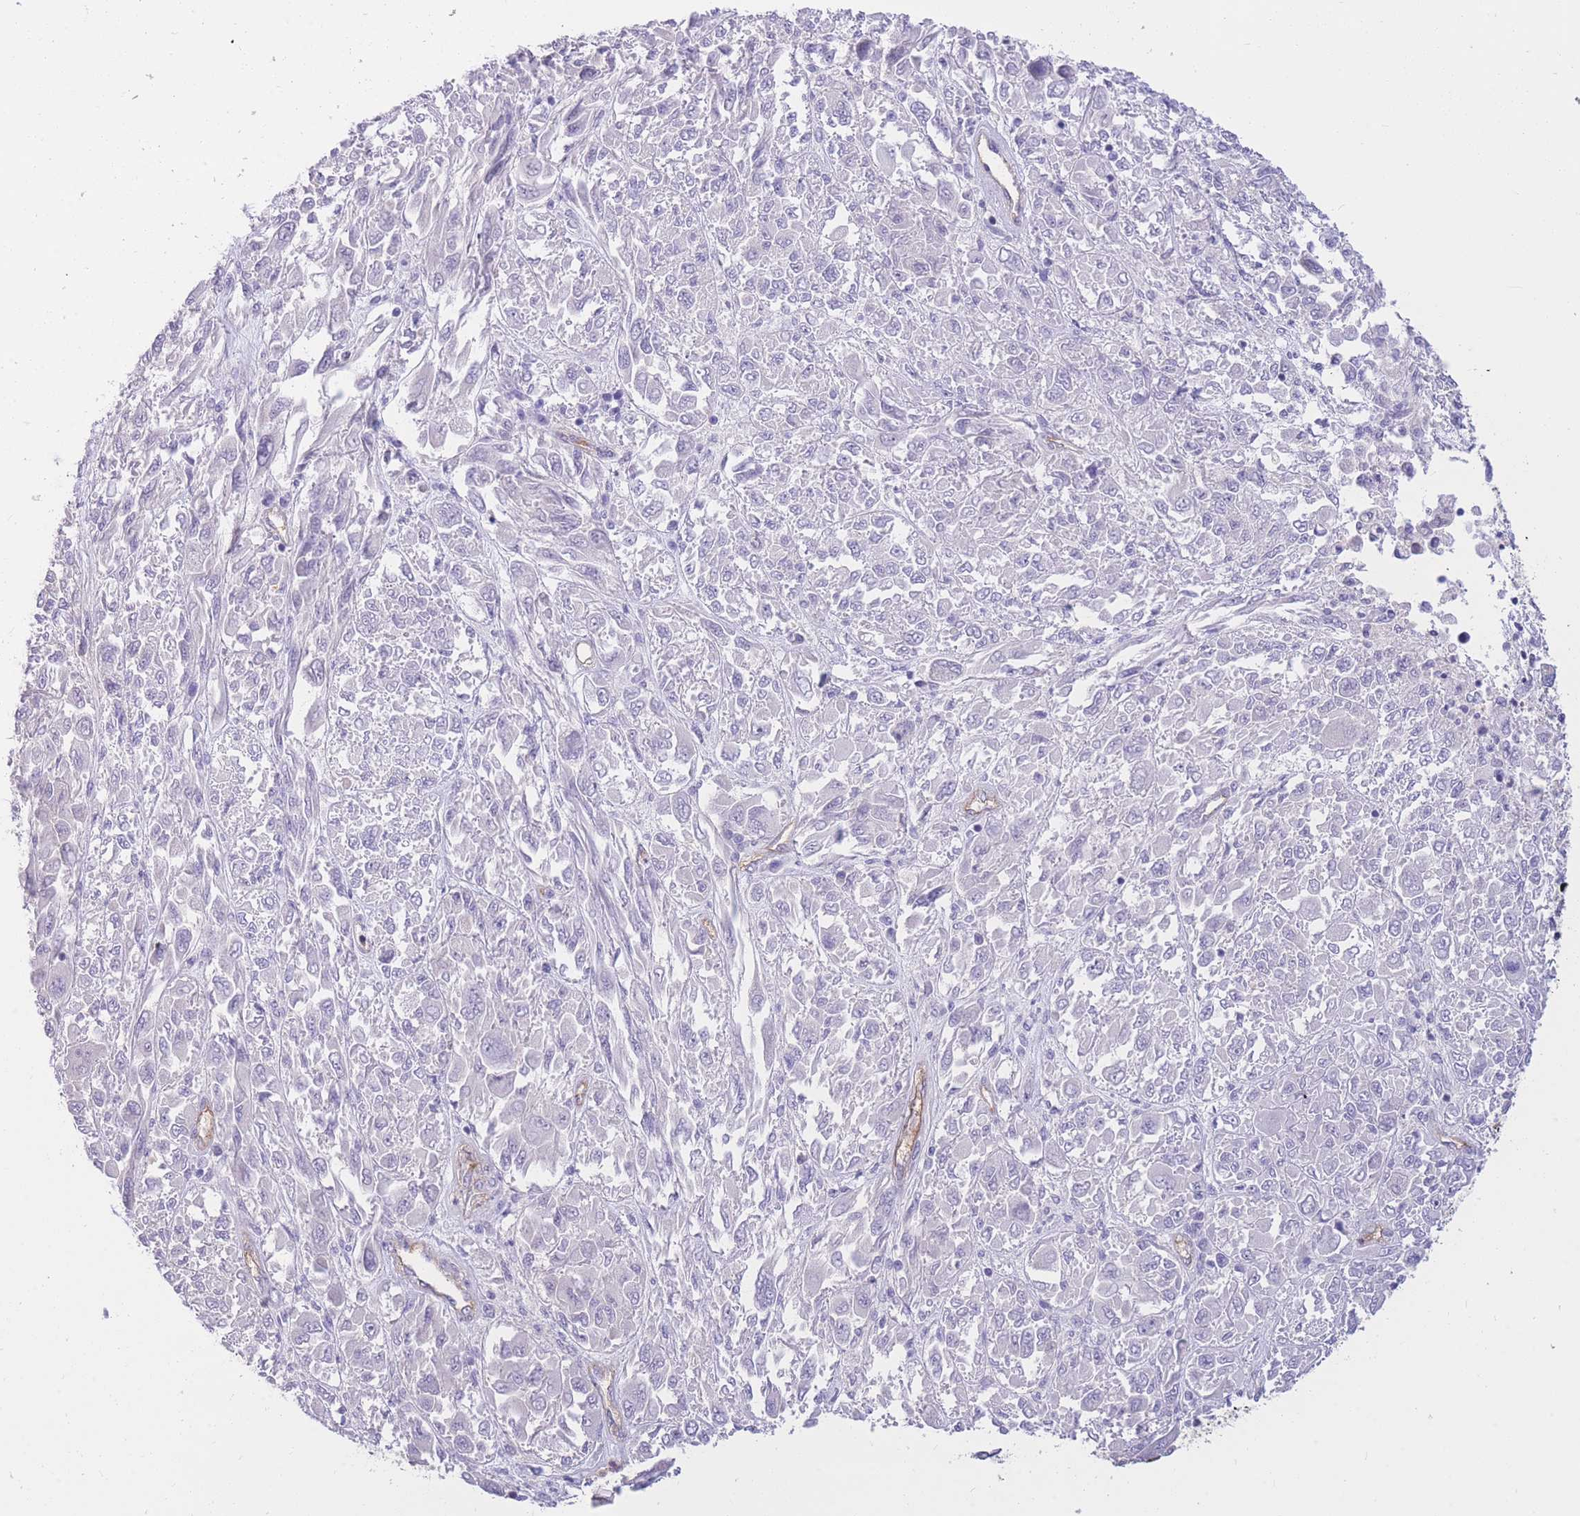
{"staining": {"intensity": "negative", "quantity": "none", "location": "none"}, "tissue": "melanoma", "cell_type": "Tumor cells", "image_type": "cancer", "snomed": [{"axis": "morphology", "description": "Malignant melanoma, NOS"}, {"axis": "topography", "description": "Skin"}], "caption": "Melanoma was stained to show a protein in brown. There is no significant expression in tumor cells.", "gene": "SULT1A1", "patient": {"sex": "female", "age": 91}}